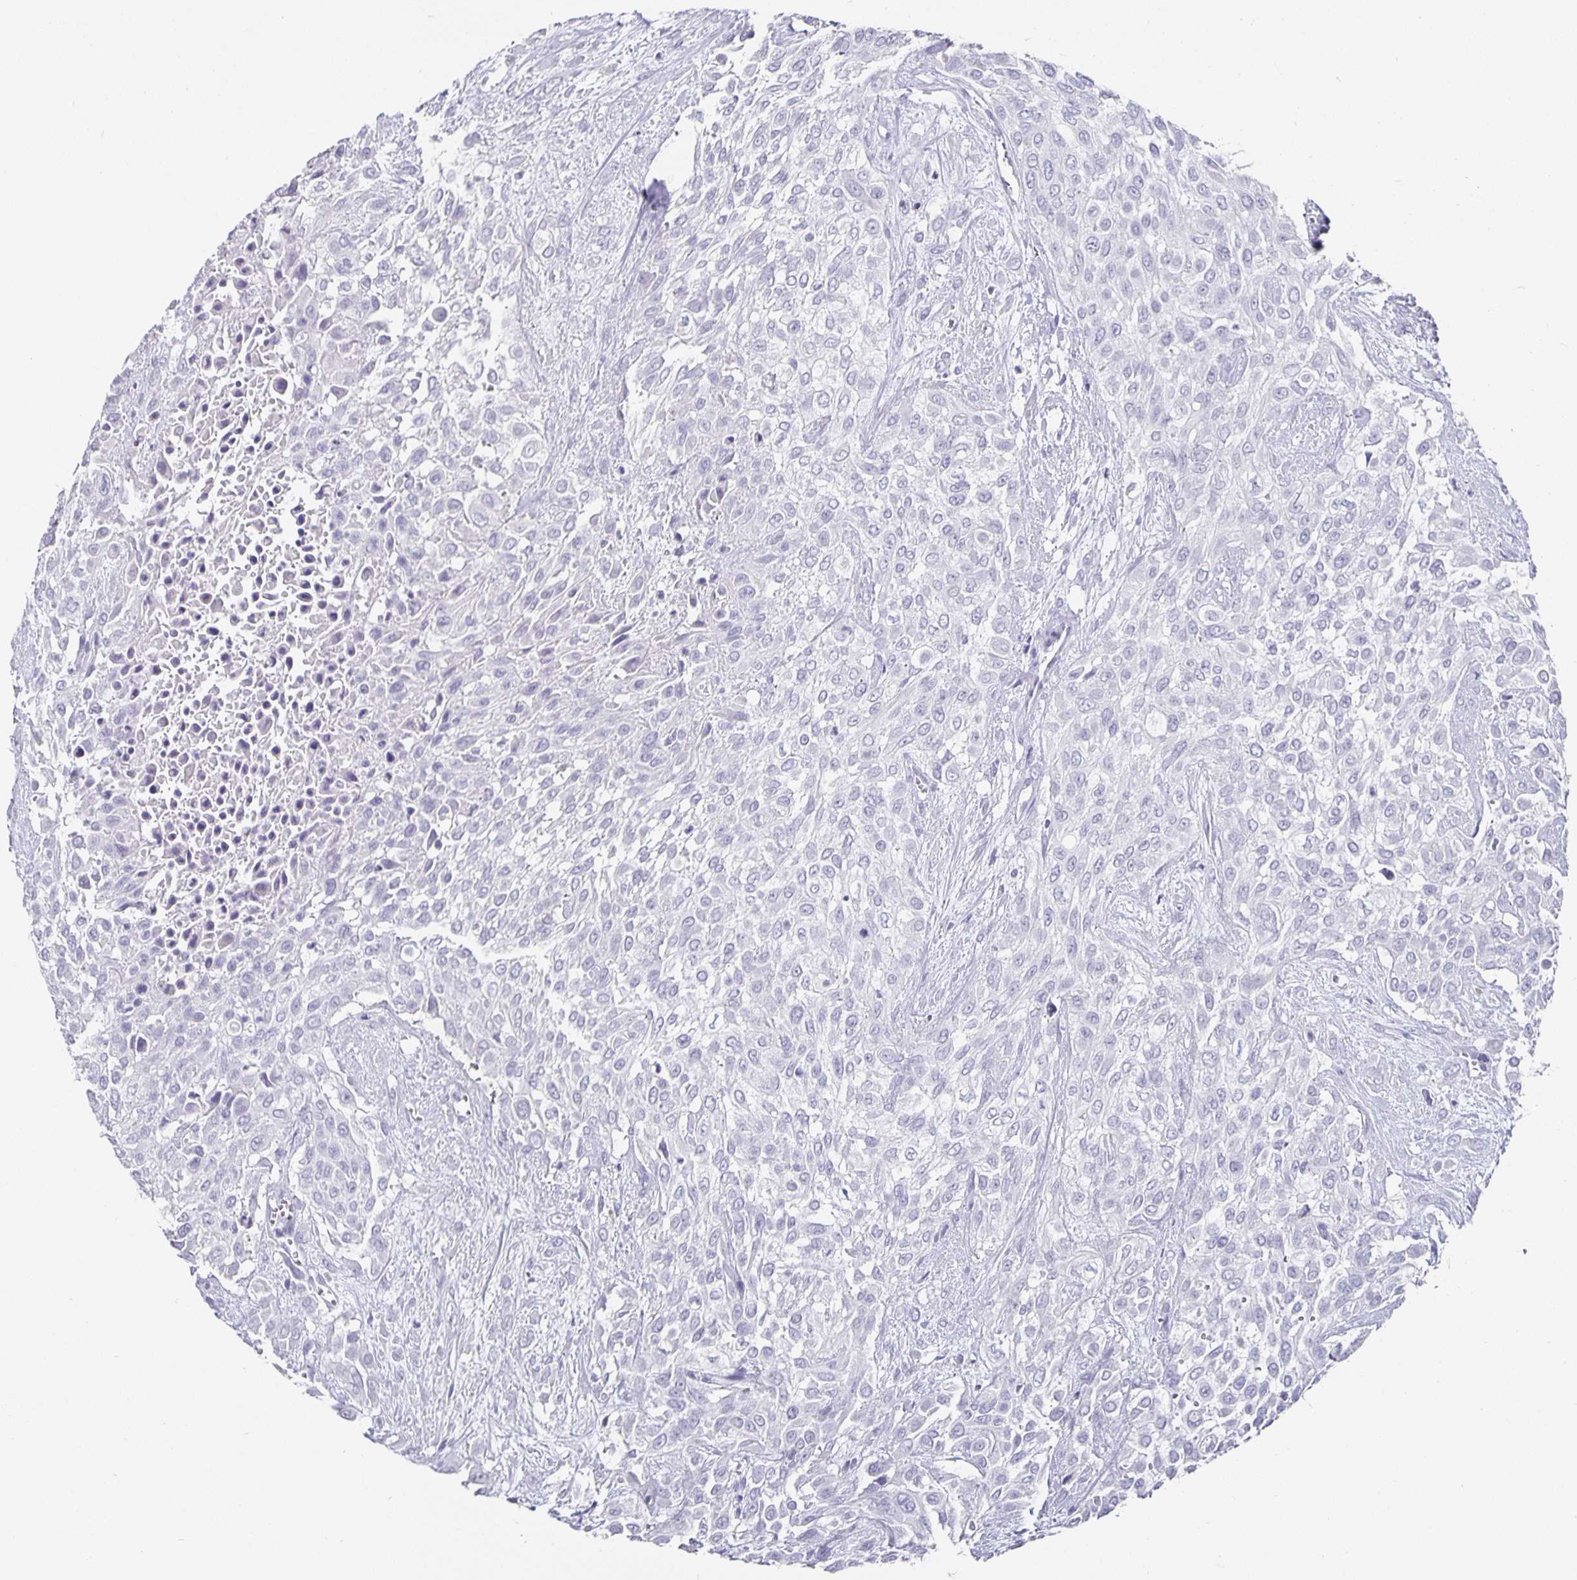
{"staining": {"intensity": "negative", "quantity": "none", "location": "none"}, "tissue": "urothelial cancer", "cell_type": "Tumor cells", "image_type": "cancer", "snomed": [{"axis": "morphology", "description": "Urothelial carcinoma, High grade"}, {"axis": "topography", "description": "Urinary bladder"}], "caption": "Immunohistochemistry (IHC) of human urothelial carcinoma (high-grade) exhibits no expression in tumor cells.", "gene": "CHGA", "patient": {"sex": "male", "age": 57}}